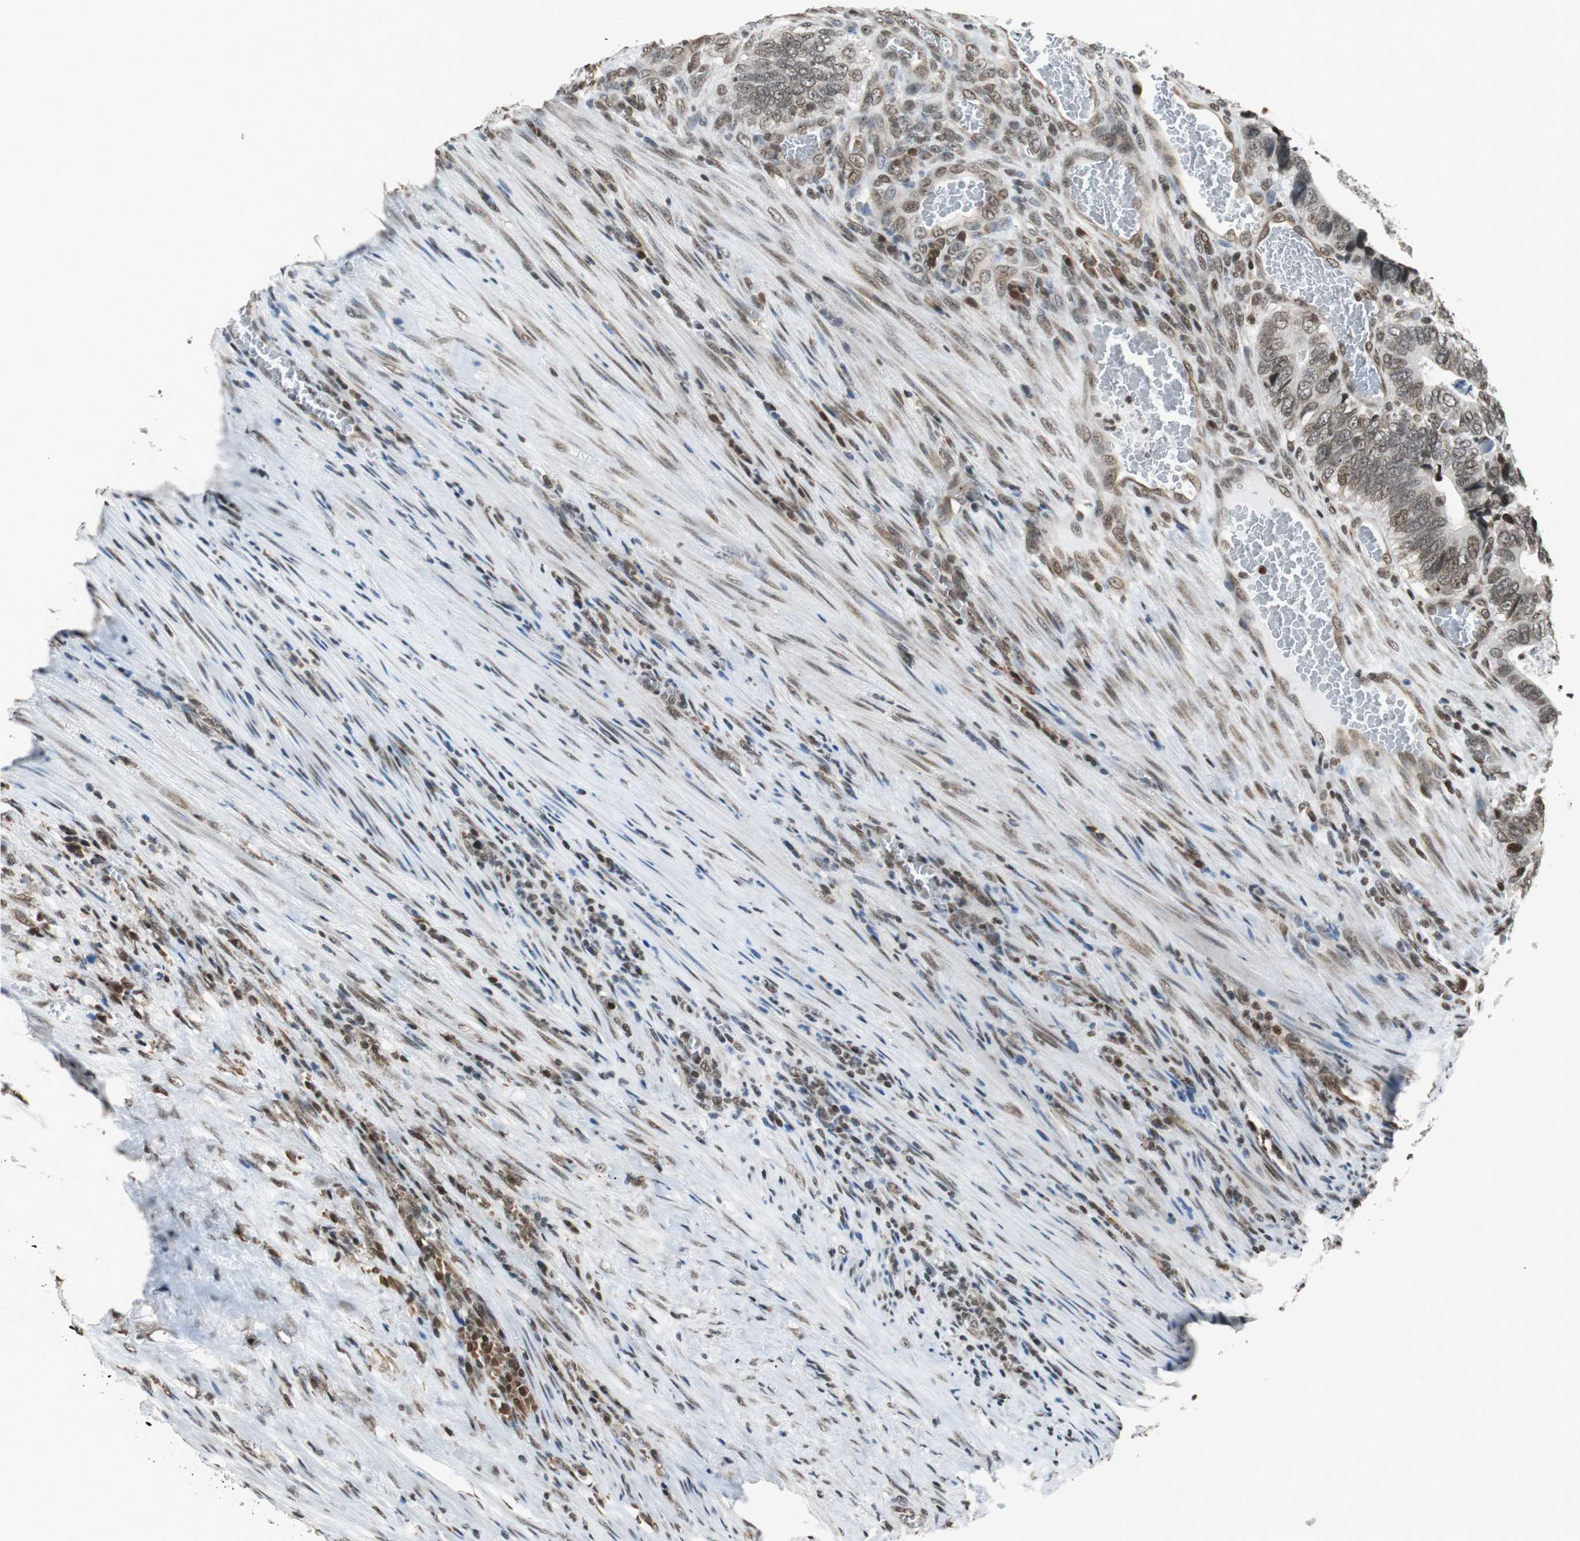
{"staining": {"intensity": "weak", "quantity": ">75%", "location": "cytoplasmic/membranous,nuclear"}, "tissue": "colorectal cancer", "cell_type": "Tumor cells", "image_type": "cancer", "snomed": [{"axis": "morphology", "description": "Adenocarcinoma, NOS"}, {"axis": "topography", "description": "Colon"}], "caption": "A micrograph of colorectal cancer stained for a protein shows weak cytoplasmic/membranous and nuclear brown staining in tumor cells.", "gene": "REST", "patient": {"sex": "male", "age": 72}}